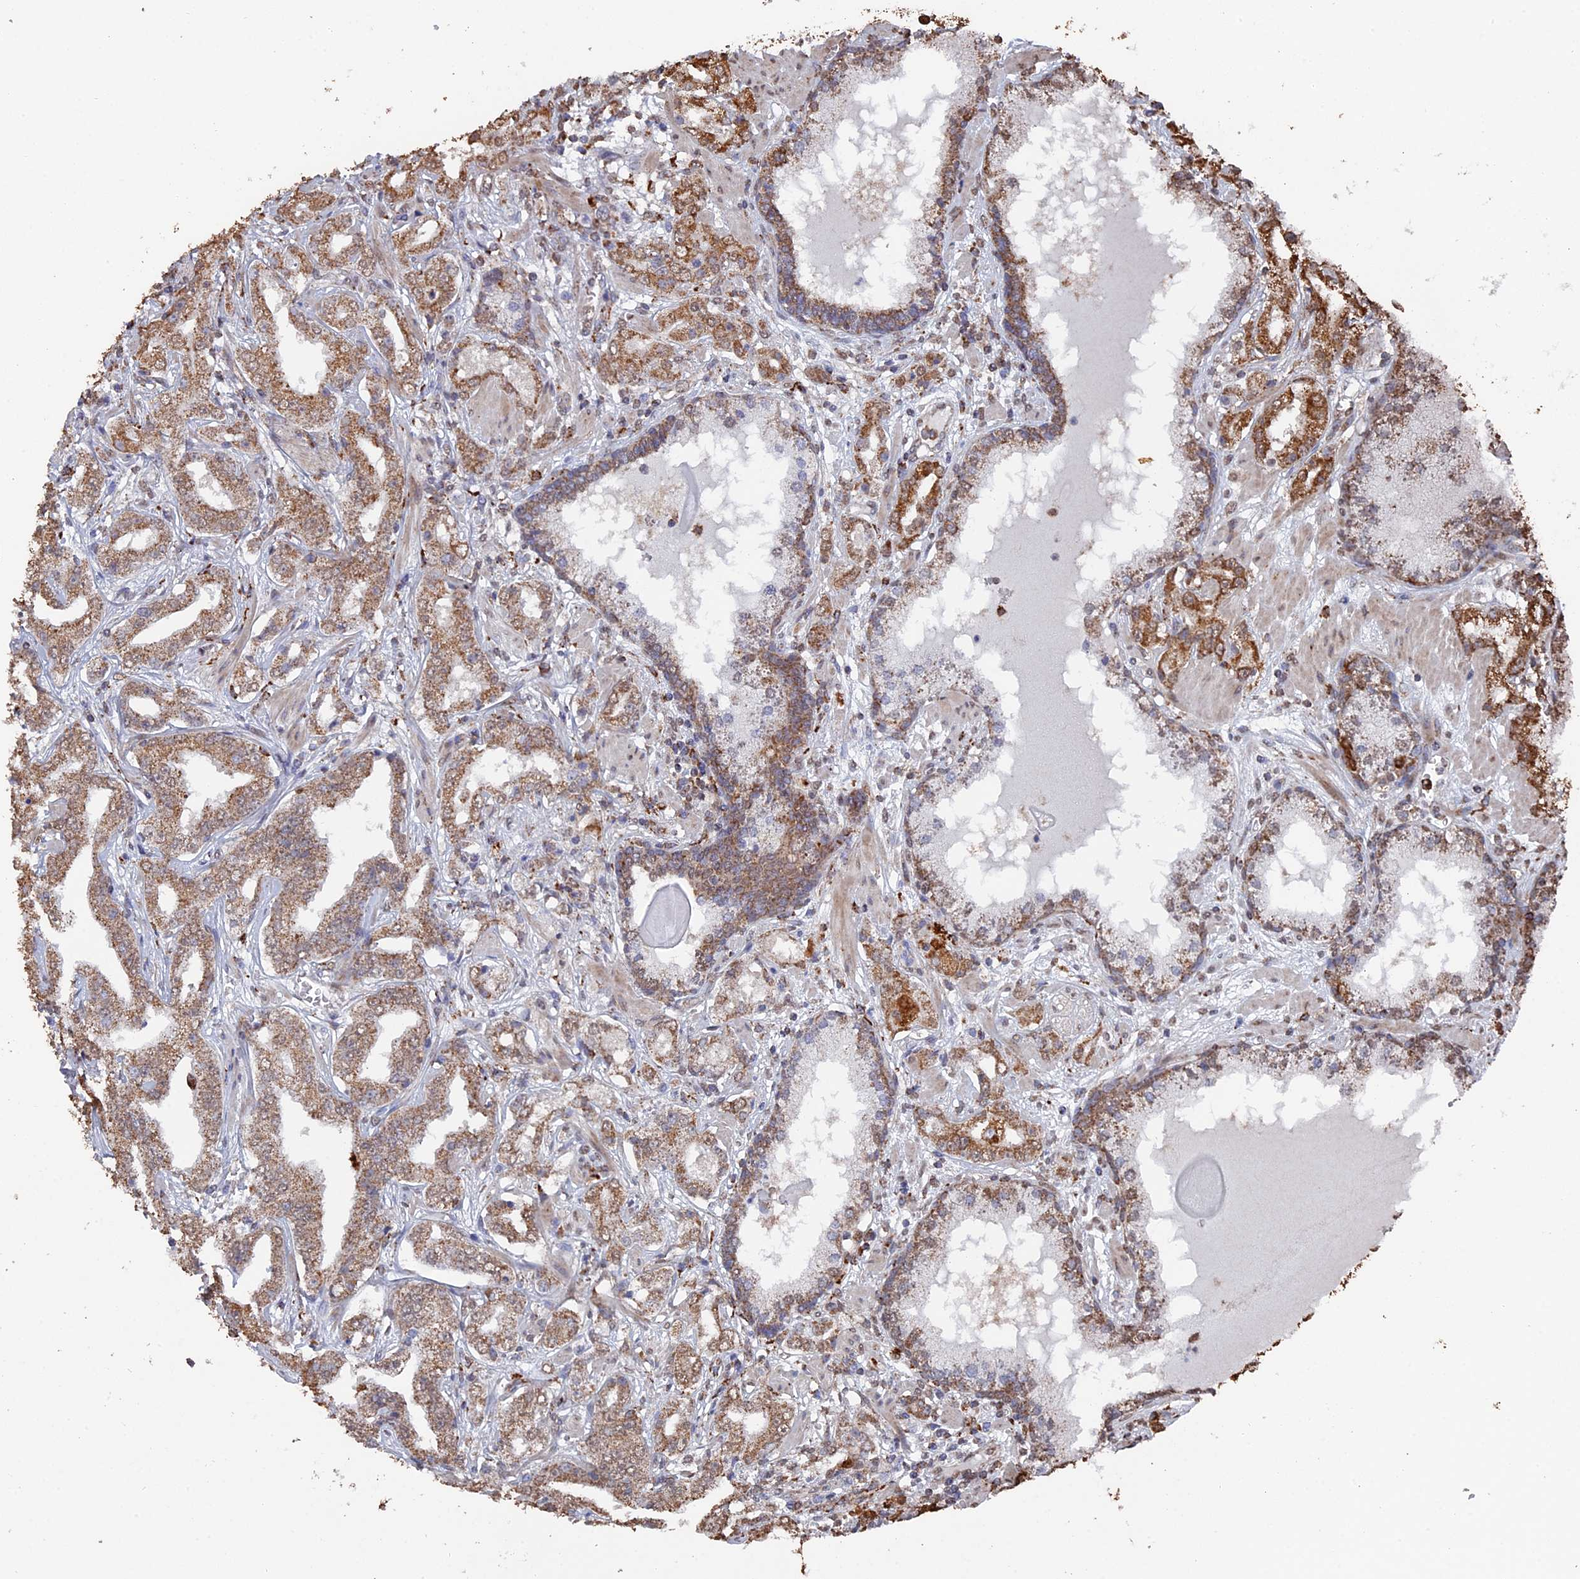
{"staining": {"intensity": "moderate", "quantity": ">75%", "location": "cytoplasmic/membranous"}, "tissue": "prostate cancer", "cell_type": "Tumor cells", "image_type": "cancer", "snomed": [{"axis": "morphology", "description": "Adenocarcinoma, High grade"}, {"axis": "topography", "description": "Prostate"}], "caption": "Immunohistochemistry (IHC) (DAB (3,3'-diaminobenzidine)) staining of prostate high-grade adenocarcinoma shows moderate cytoplasmic/membranous protein positivity in about >75% of tumor cells. The staining was performed using DAB, with brown indicating positive protein expression. Nuclei are stained blue with hematoxylin.", "gene": "SMG9", "patient": {"sex": "male", "age": 63}}